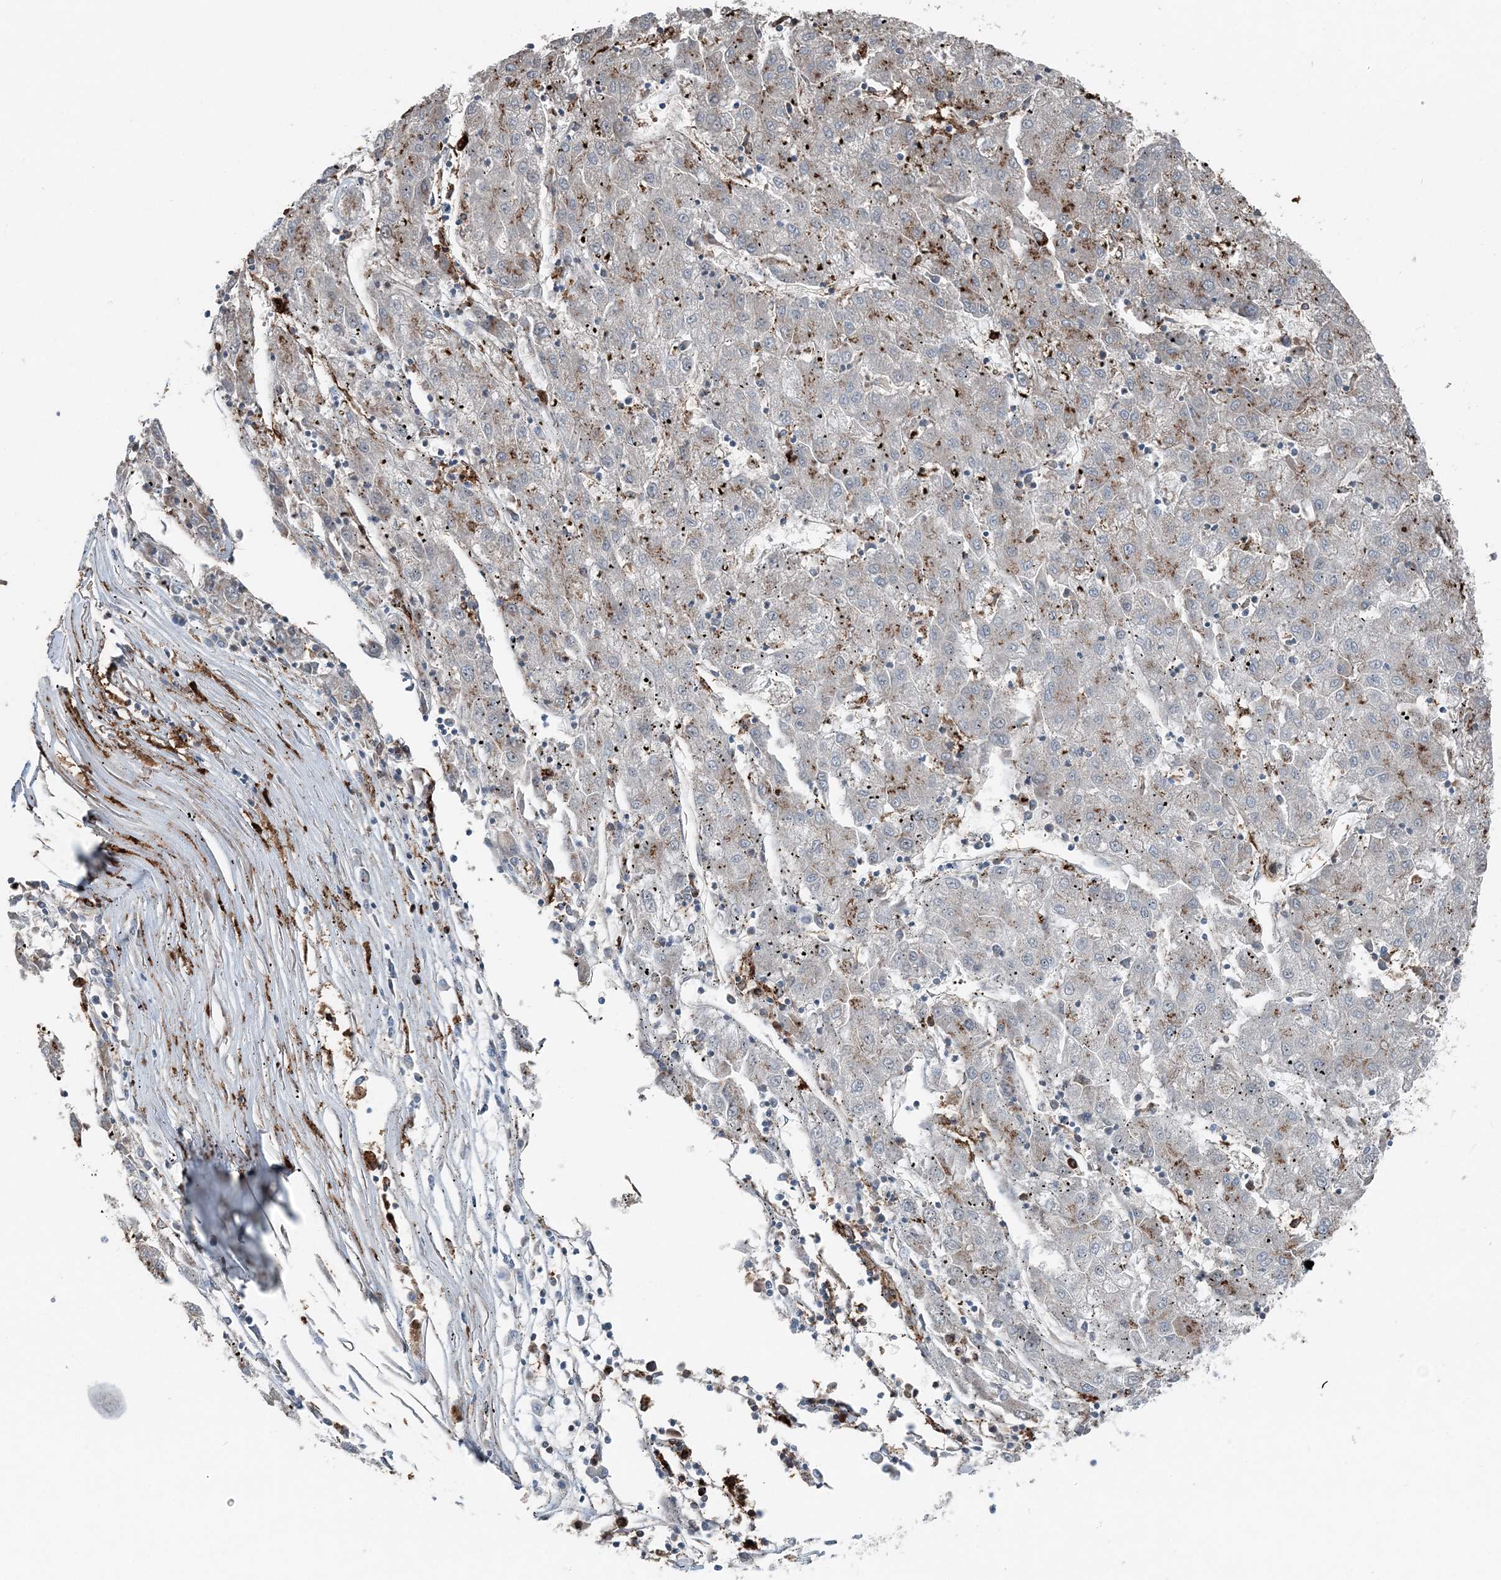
{"staining": {"intensity": "moderate", "quantity": "25%-75%", "location": "cytoplasmic/membranous"}, "tissue": "liver cancer", "cell_type": "Tumor cells", "image_type": "cancer", "snomed": [{"axis": "morphology", "description": "Carcinoma, Hepatocellular, NOS"}, {"axis": "topography", "description": "Liver"}], "caption": "Immunohistochemical staining of human liver cancer shows moderate cytoplasmic/membranous protein staining in about 25%-75% of tumor cells.", "gene": "KY", "patient": {"sex": "male", "age": 72}}